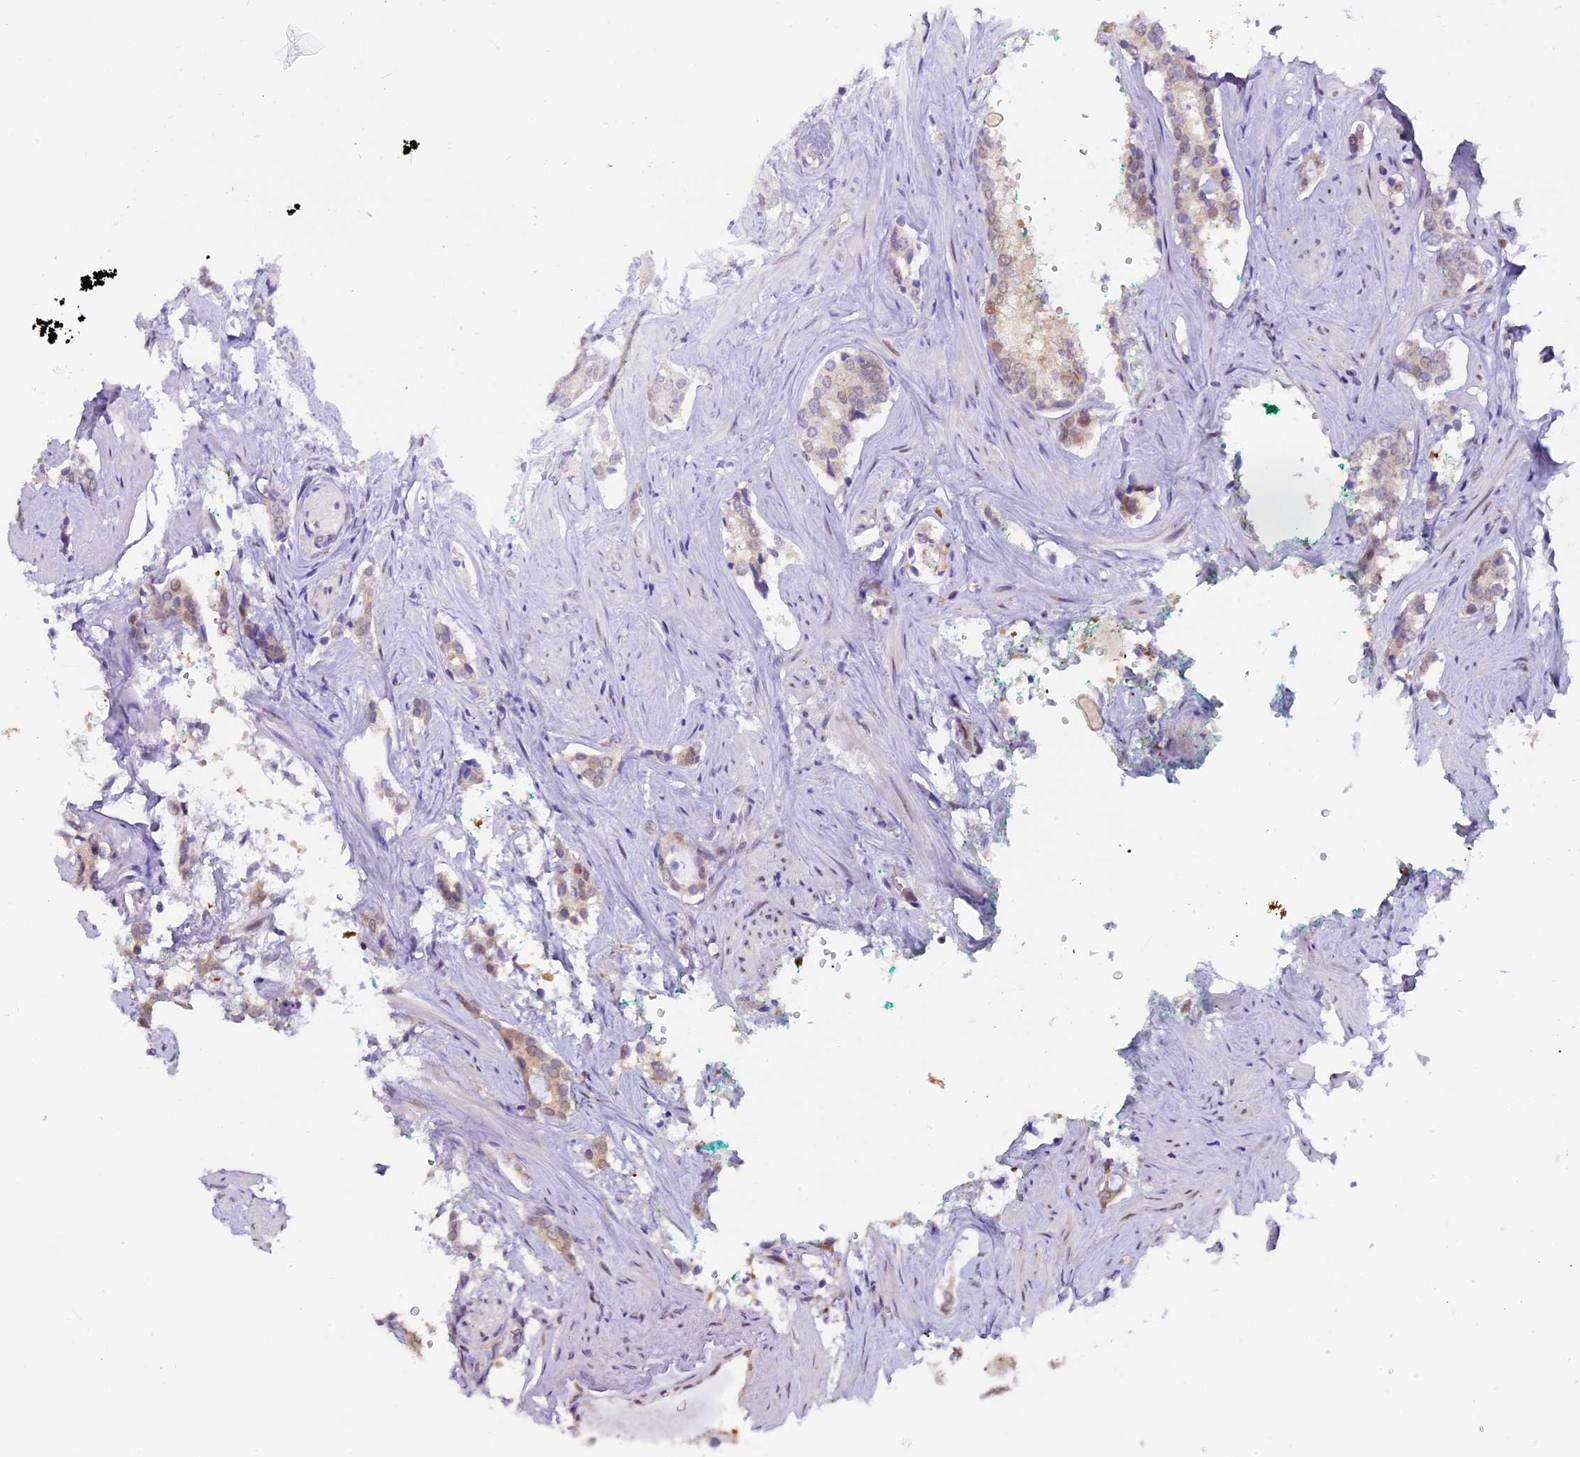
{"staining": {"intensity": "moderate", "quantity": "<25%", "location": "cytoplasmic/membranous"}, "tissue": "prostate cancer", "cell_type": "Tumor cells", "image_type": "cancer", "snomed": [{"axis": "morphology", "description": "Adenocarcinoma, High grade"}, {"axis": "topography", "description": "Prostate"}], "caption": "Prostate adenocarcinoma (high-grade) stained with a brown dye shows moderate cytoplasmic/membranous positive positivity in about <25% of tumor cells.", "gene": "OSGEP", "patient": {"sex": "male", "age": 63}}